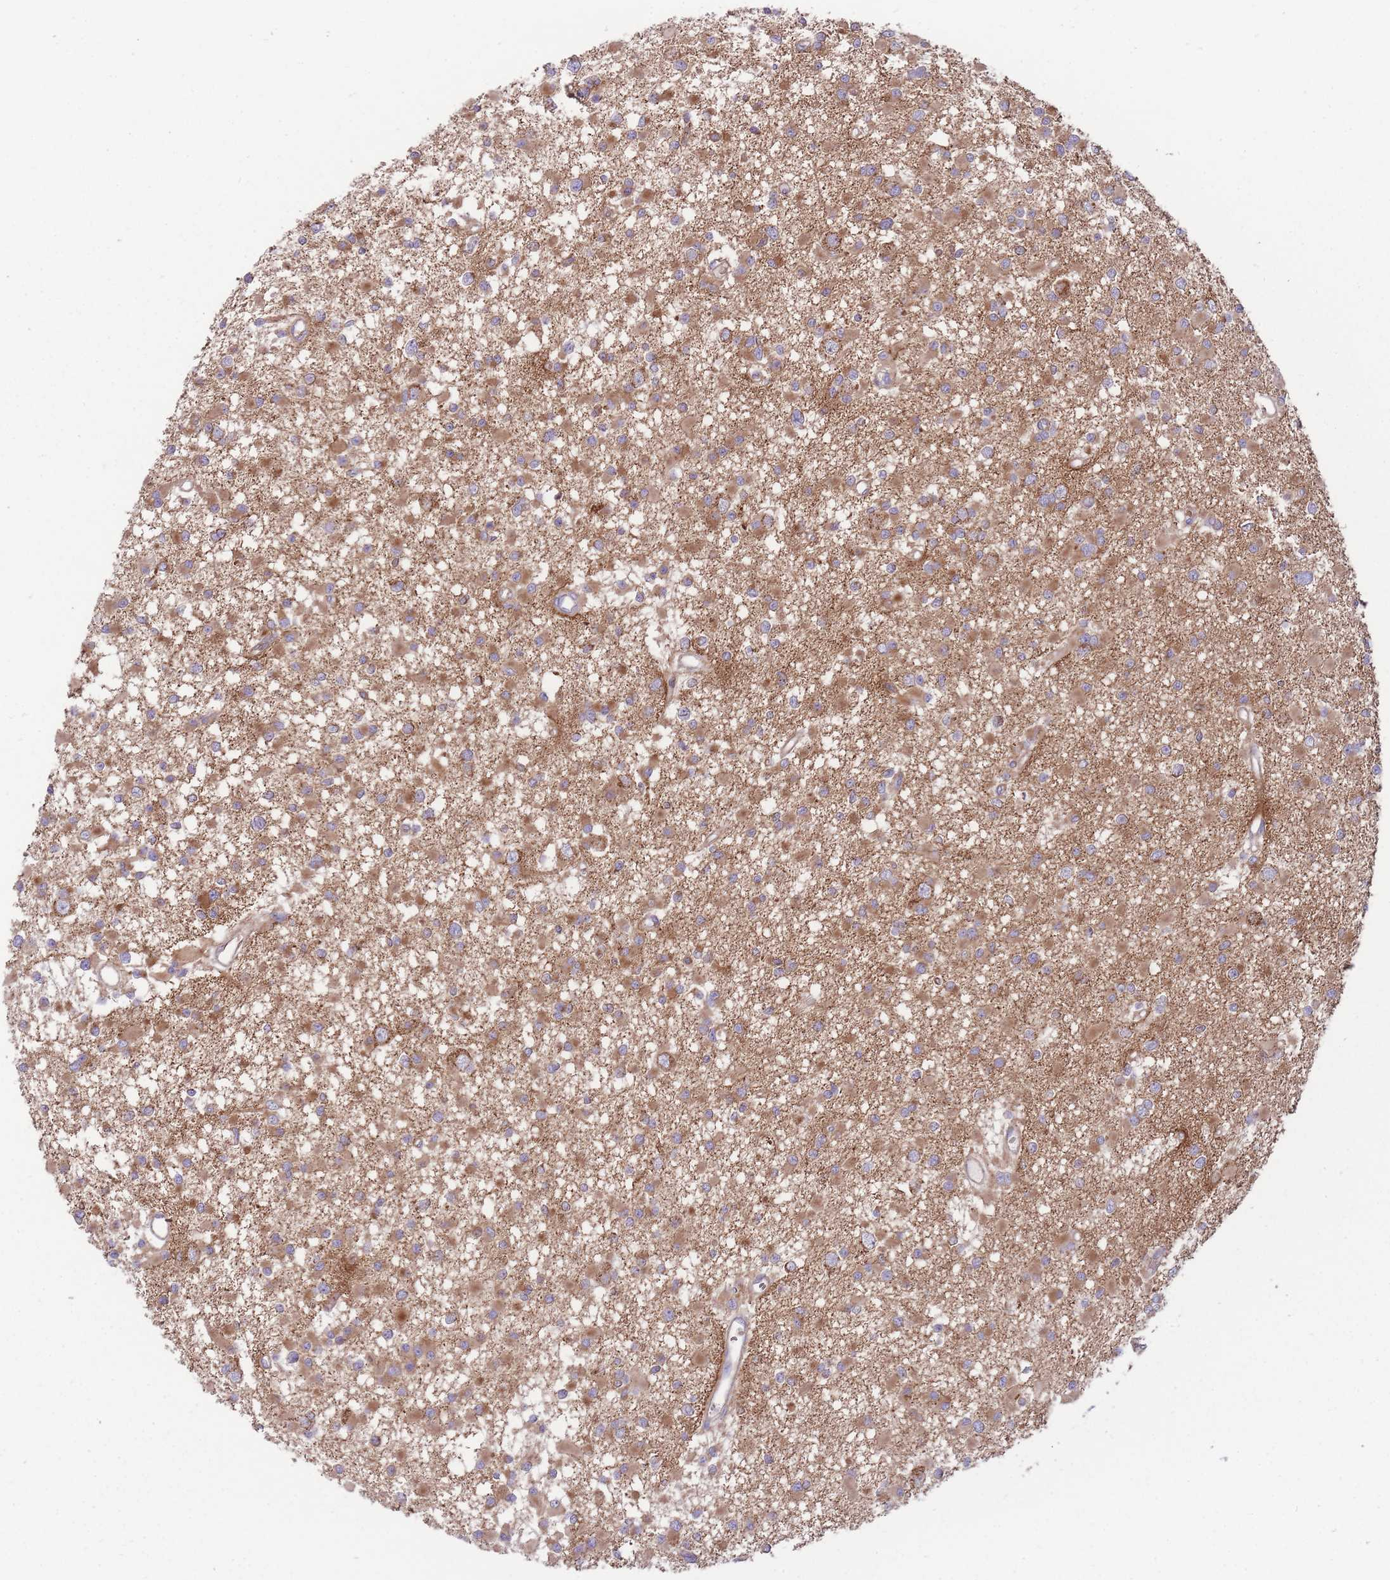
{"staining": {"intensity": "moderate", "quantity": ">75%", "location": "cytoplasmic/membranous"}, "tissue": "glioma", "cell_type": "Tumor cells", "image_type": "cancer", "snomed": [{"axis": "morphology", "description": "Glioma, malignant, Low grade"}, {"axis": "topography", "description": "Brain"}], "caption": "Glioma tissue demonstrates moderate cytoplasmic/membranous staining in about >75% of tumor cells", "gene": "ANKRD10", "patient": {"sex": "female", "age": 22}}